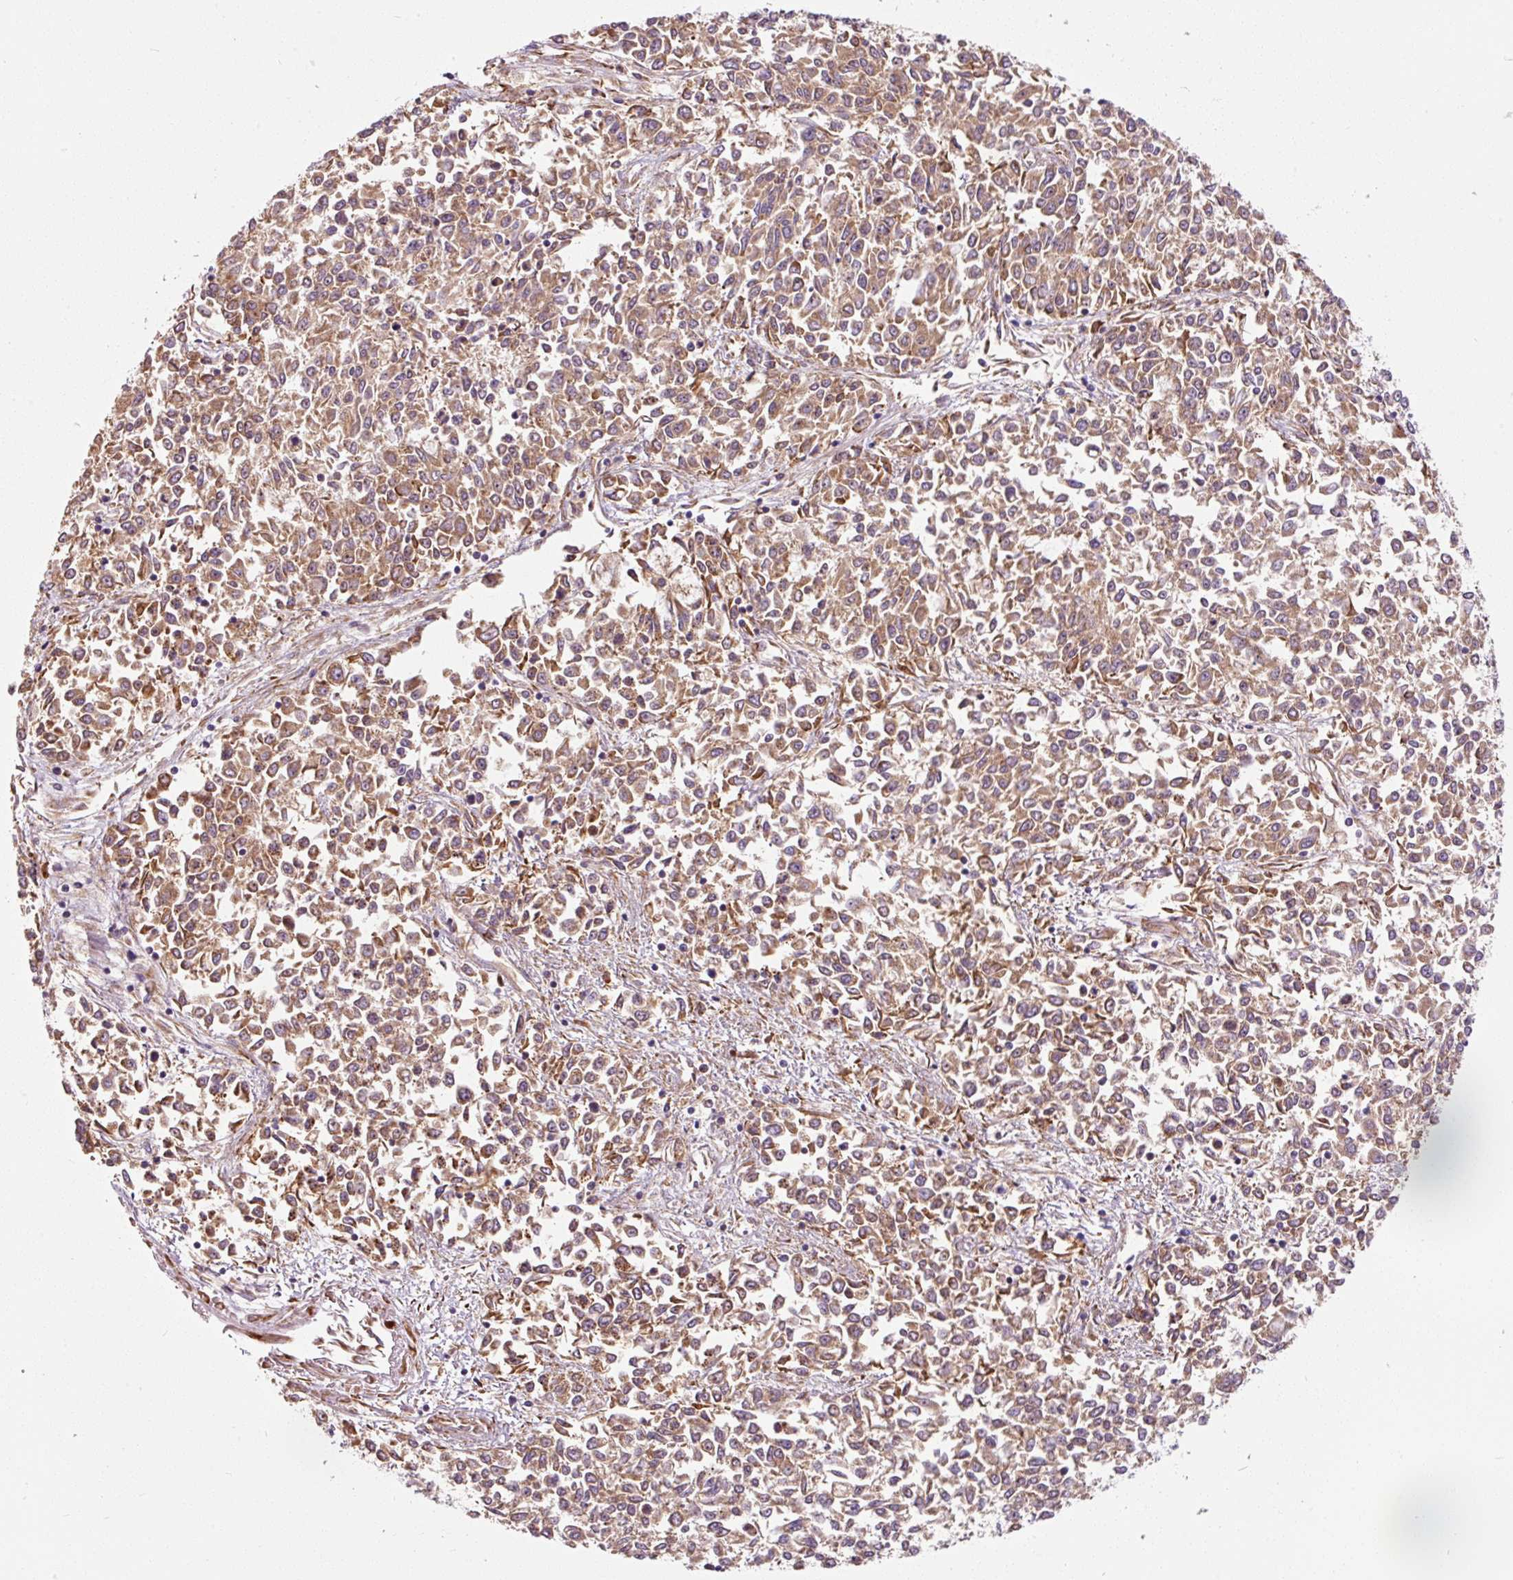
{"staining": {"intensity": "moderate", "quantity": ">75%", "location": "cytoplasmic/membranous"}, "tissue": "endometrial cancer", "cell_type": "Tumor cells", "image_type": "cancer", "snomed": [{"axis": "morphology", "description": "Adenocarcinoma, NOS"}, {"axis": "topography", "description": "Endometrium"}], "caption": "This is an image of immunohistochemistry staining of endometrial adenocarcinoma, which shows moderate staining in the cytoplasmic/membranous of tumor cells.", "gene": "RPL10A", "patient": {"sex": "female", "age": 50}}